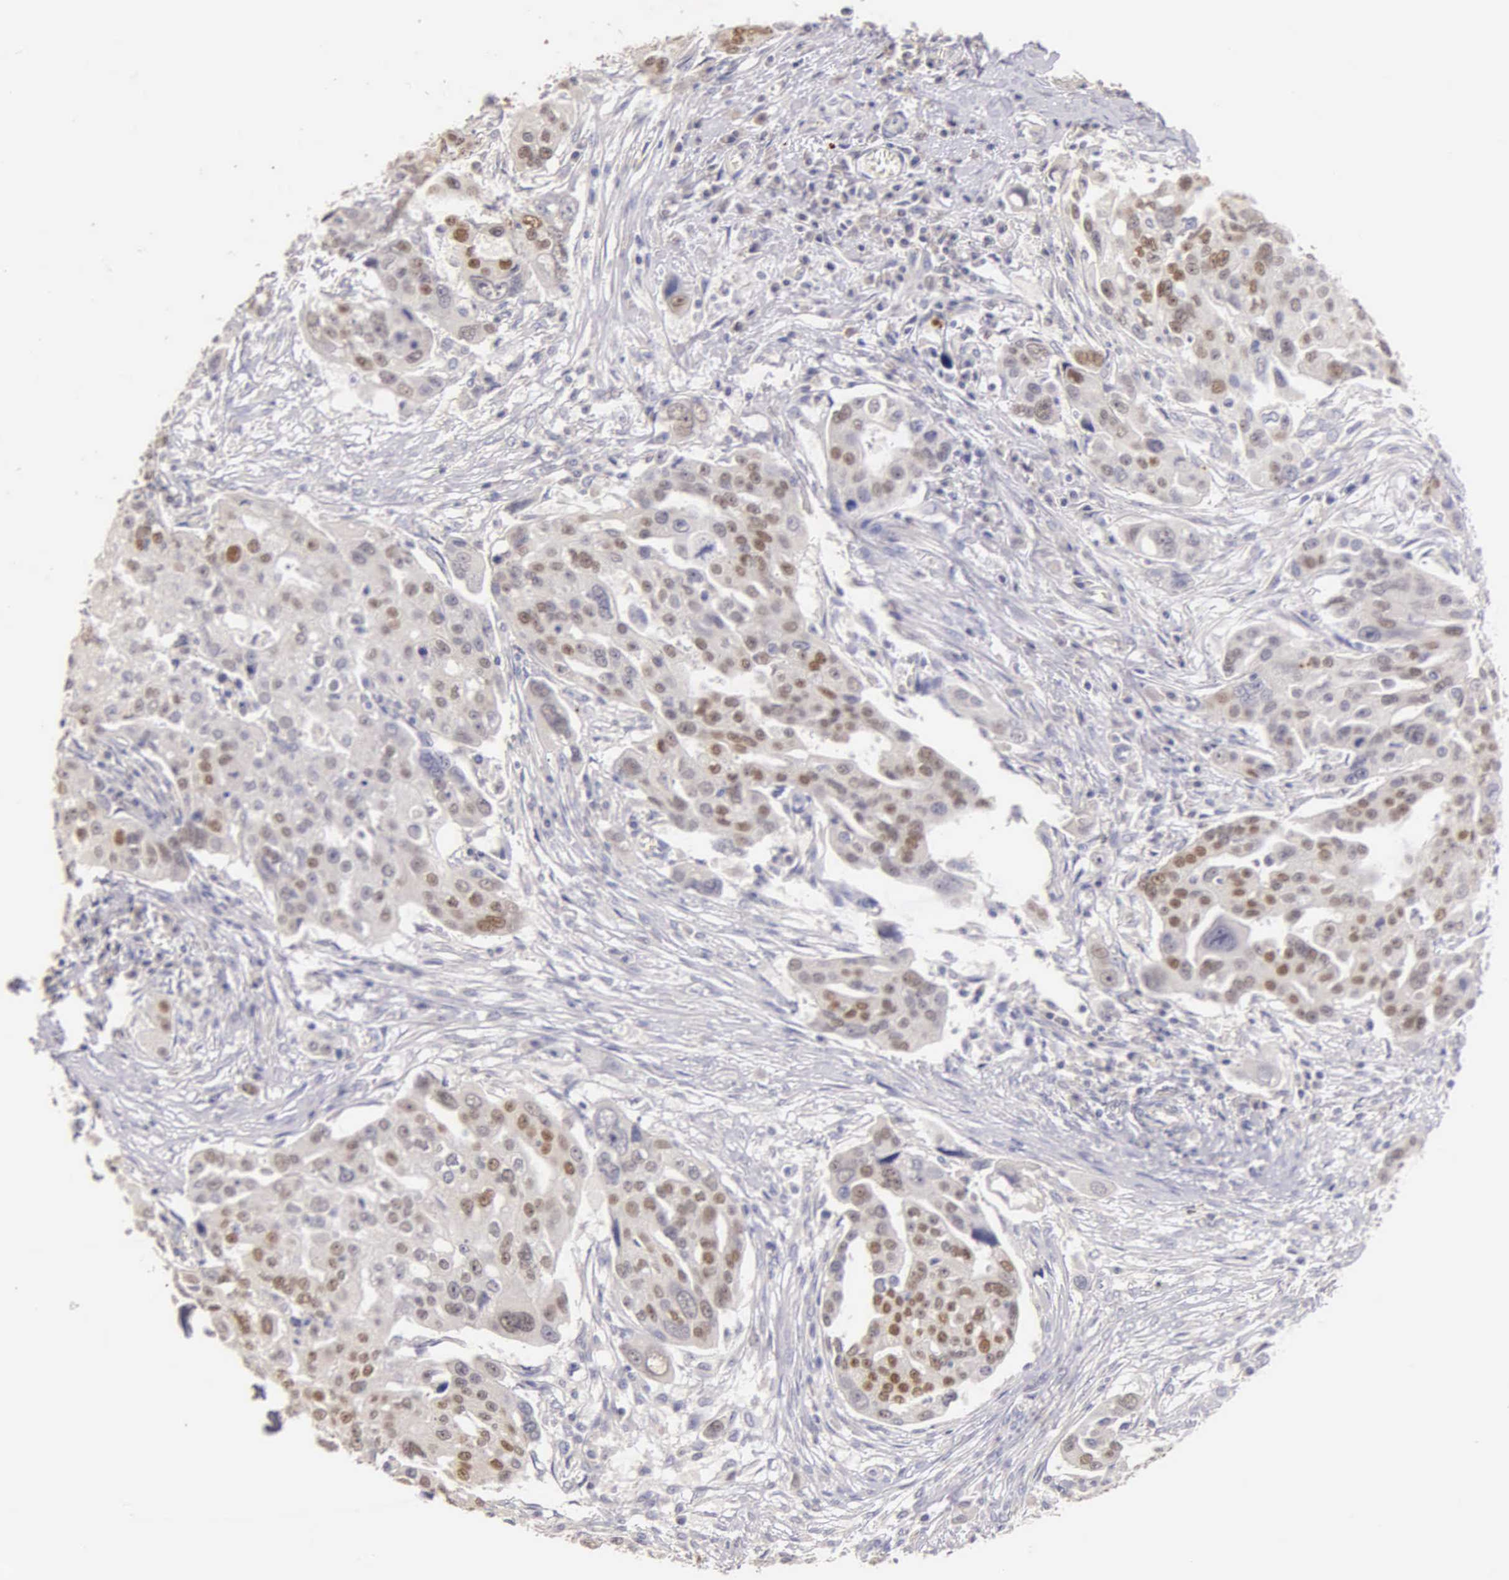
{"staining": {"intensity": "weak", "quantity": "25%-75%", "location": "nuclear"}, "tissue": "ovarian cancer", "cell_type": "Tumor cells", "image_type": "cancer", "snomed": [{"axis": "morphology", "description": "Carcinoma, endometroid"}, {"axis": "topography", "description": "Ovary"}], "caption": "Endometroid carcinoma (ovarian) stained with a protein marker reveals weak staining in tumor cells.", "gene": "ESR1", "patient": {"sex": "female", "age": 75}}